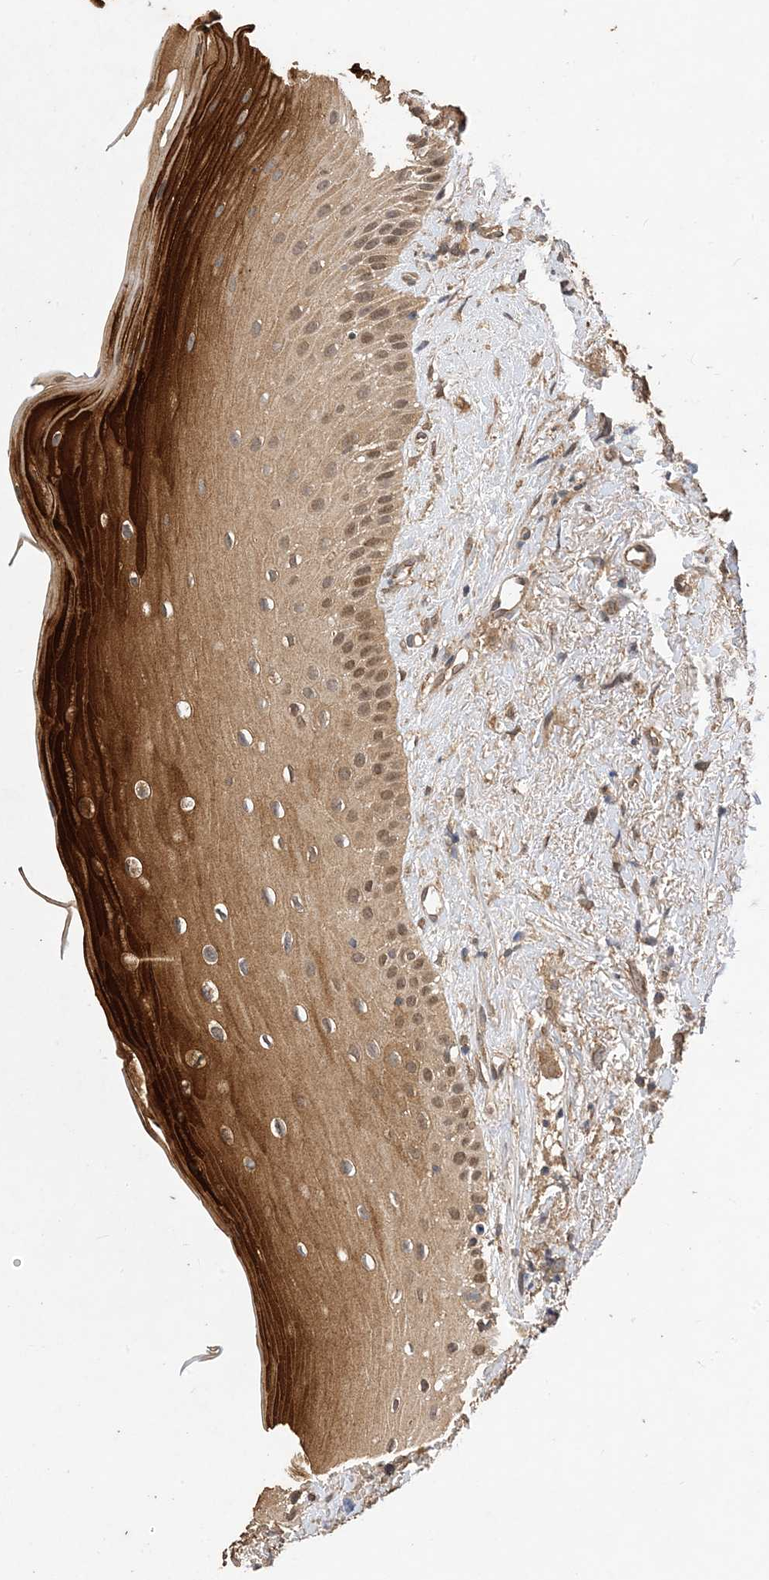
{"staining": {"intensity": "strong", "quantity": ">75%", "location": "cytoplasmic/membranous,nuclear"}, "tissue": "oral mucosa", "cell_type": "Squamous epithelial cells", "image_type": "normal", "snomed": [{"axis": "morphology", "description": "Normal tissue, NOS"}, {"axis": "topography", "description": "Oral tissue"}], "caption": "Immunohistochemistry image of unremarkable oral mucosa: oral mucosa stained using immunohistochemistry (IHC) shows high levels of strong protein expression localized specifically in the cytoplasmic/membranous,nuclear of squamous epithelial cells, appearing as a cytoplasmic/membranous,nuclear brown color.", "gene": "ZKSCAN5", "patient": {"sex": "female", "age": 63}}